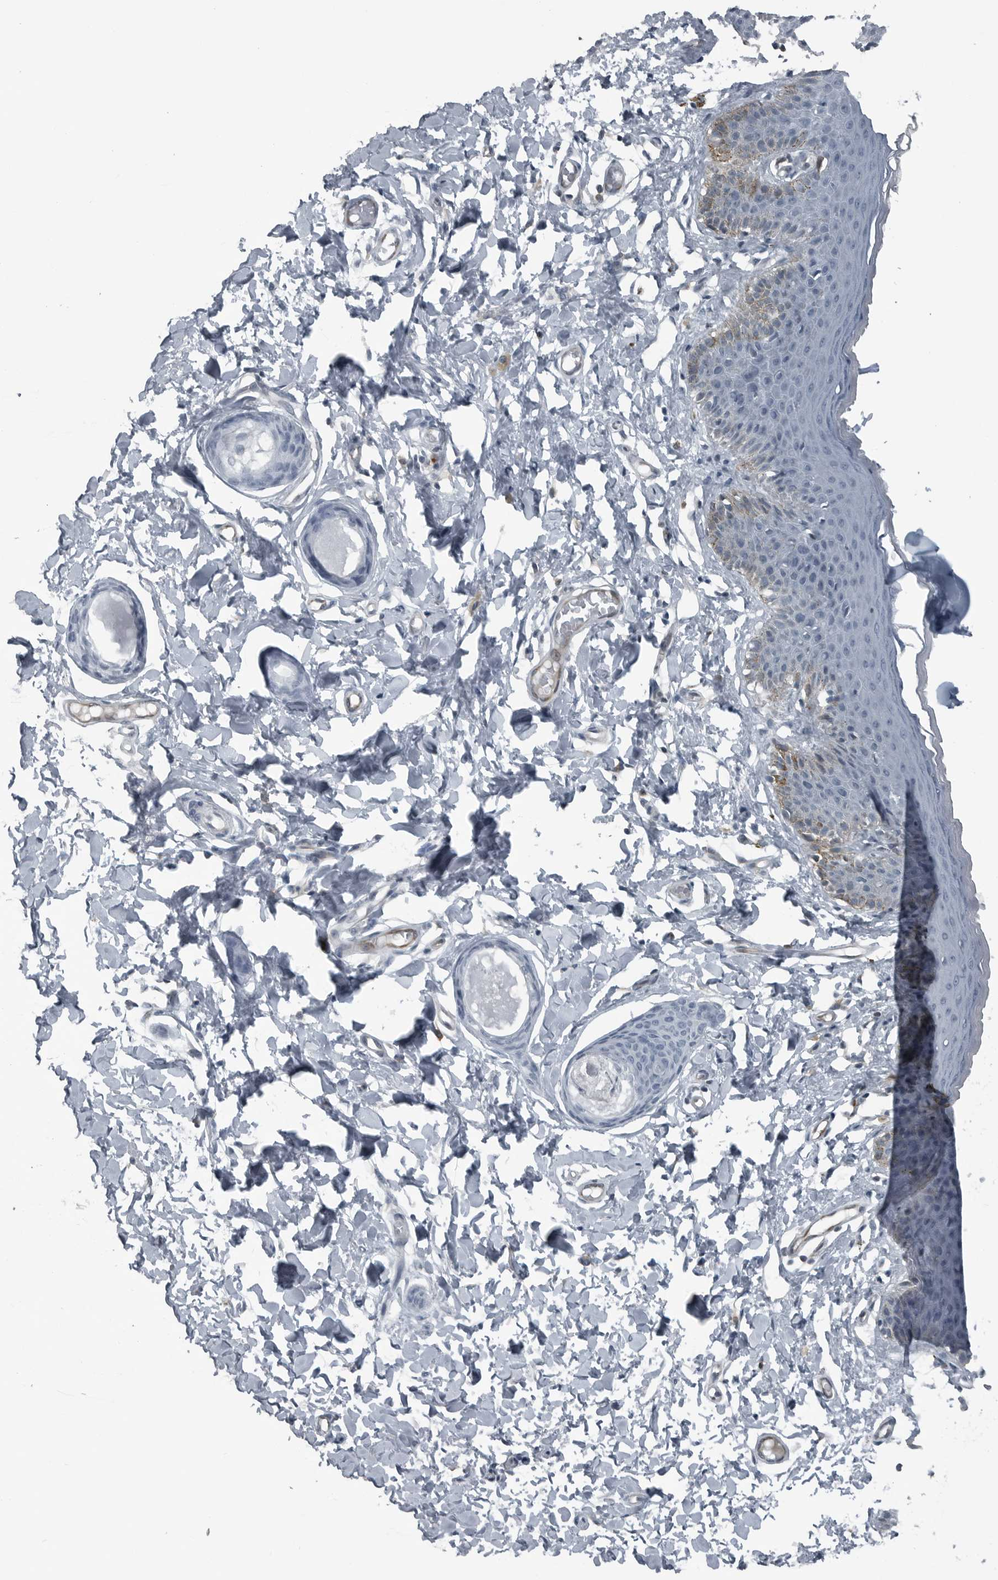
{"staining": {"intensity": "moderate", "quantity": "<25%", "location": "cytoplasmic/membranous"}, "tissue": "skin", "cell_type": "Epidermal cells", "image_type": "normal", "snomed": [{"axis": "morphology", "description": "Normal tissue, NOS"}, {"axis": "topography", "description": "Vulva"}], "caption": "Immunohistochemical staining of benign skin shows <25% levels of moderate cytoplasmic/membranous protein expression in about <25% of epidermal cells. (DAB IHC with brightfield microscopy, high magnification).", "gene": "GAK", "patient": {"sex": "female", "age": 66}}